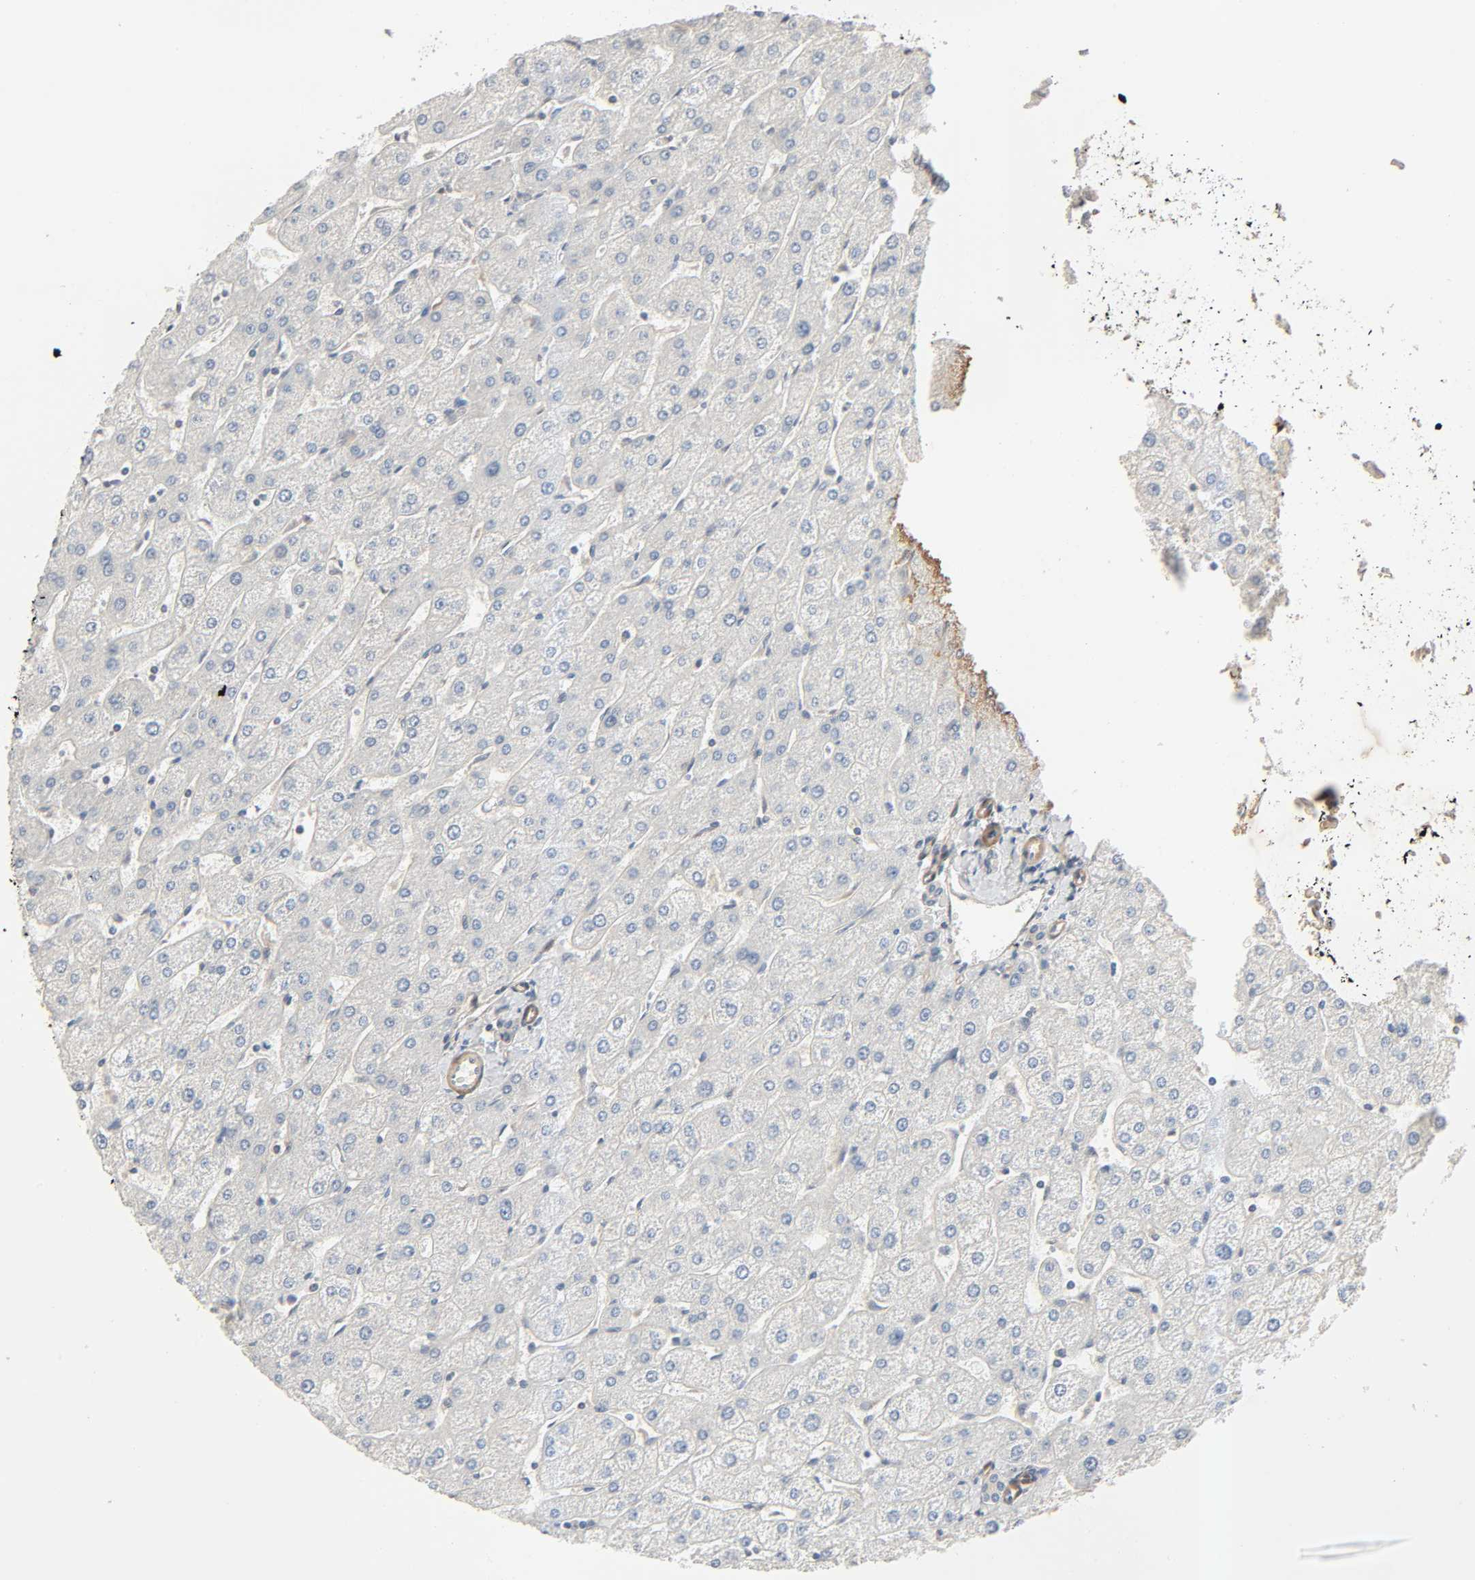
{"staining": {"intensity": "weak", "quantity": "25%-75%", "location": "cytoplasmic/membranous"}, "tissue": "liver", "cell_type": "Cholangiocytes", "image_type": "normal", "snomed": [{"axis": "morphology", "description": "Normal tissue, NOS"}, {"axis": "topography", "description": "Liver"}], "caption": "Protein staining exhibits weak cytoplasmic/membranous staining in about 25%-75% of cholangiocytes in normal liver. (Brightfield microscopy of DAB IHC at high magnification).", "gene": "PTK2", "patient": {"sex": "male", "age": 67}}